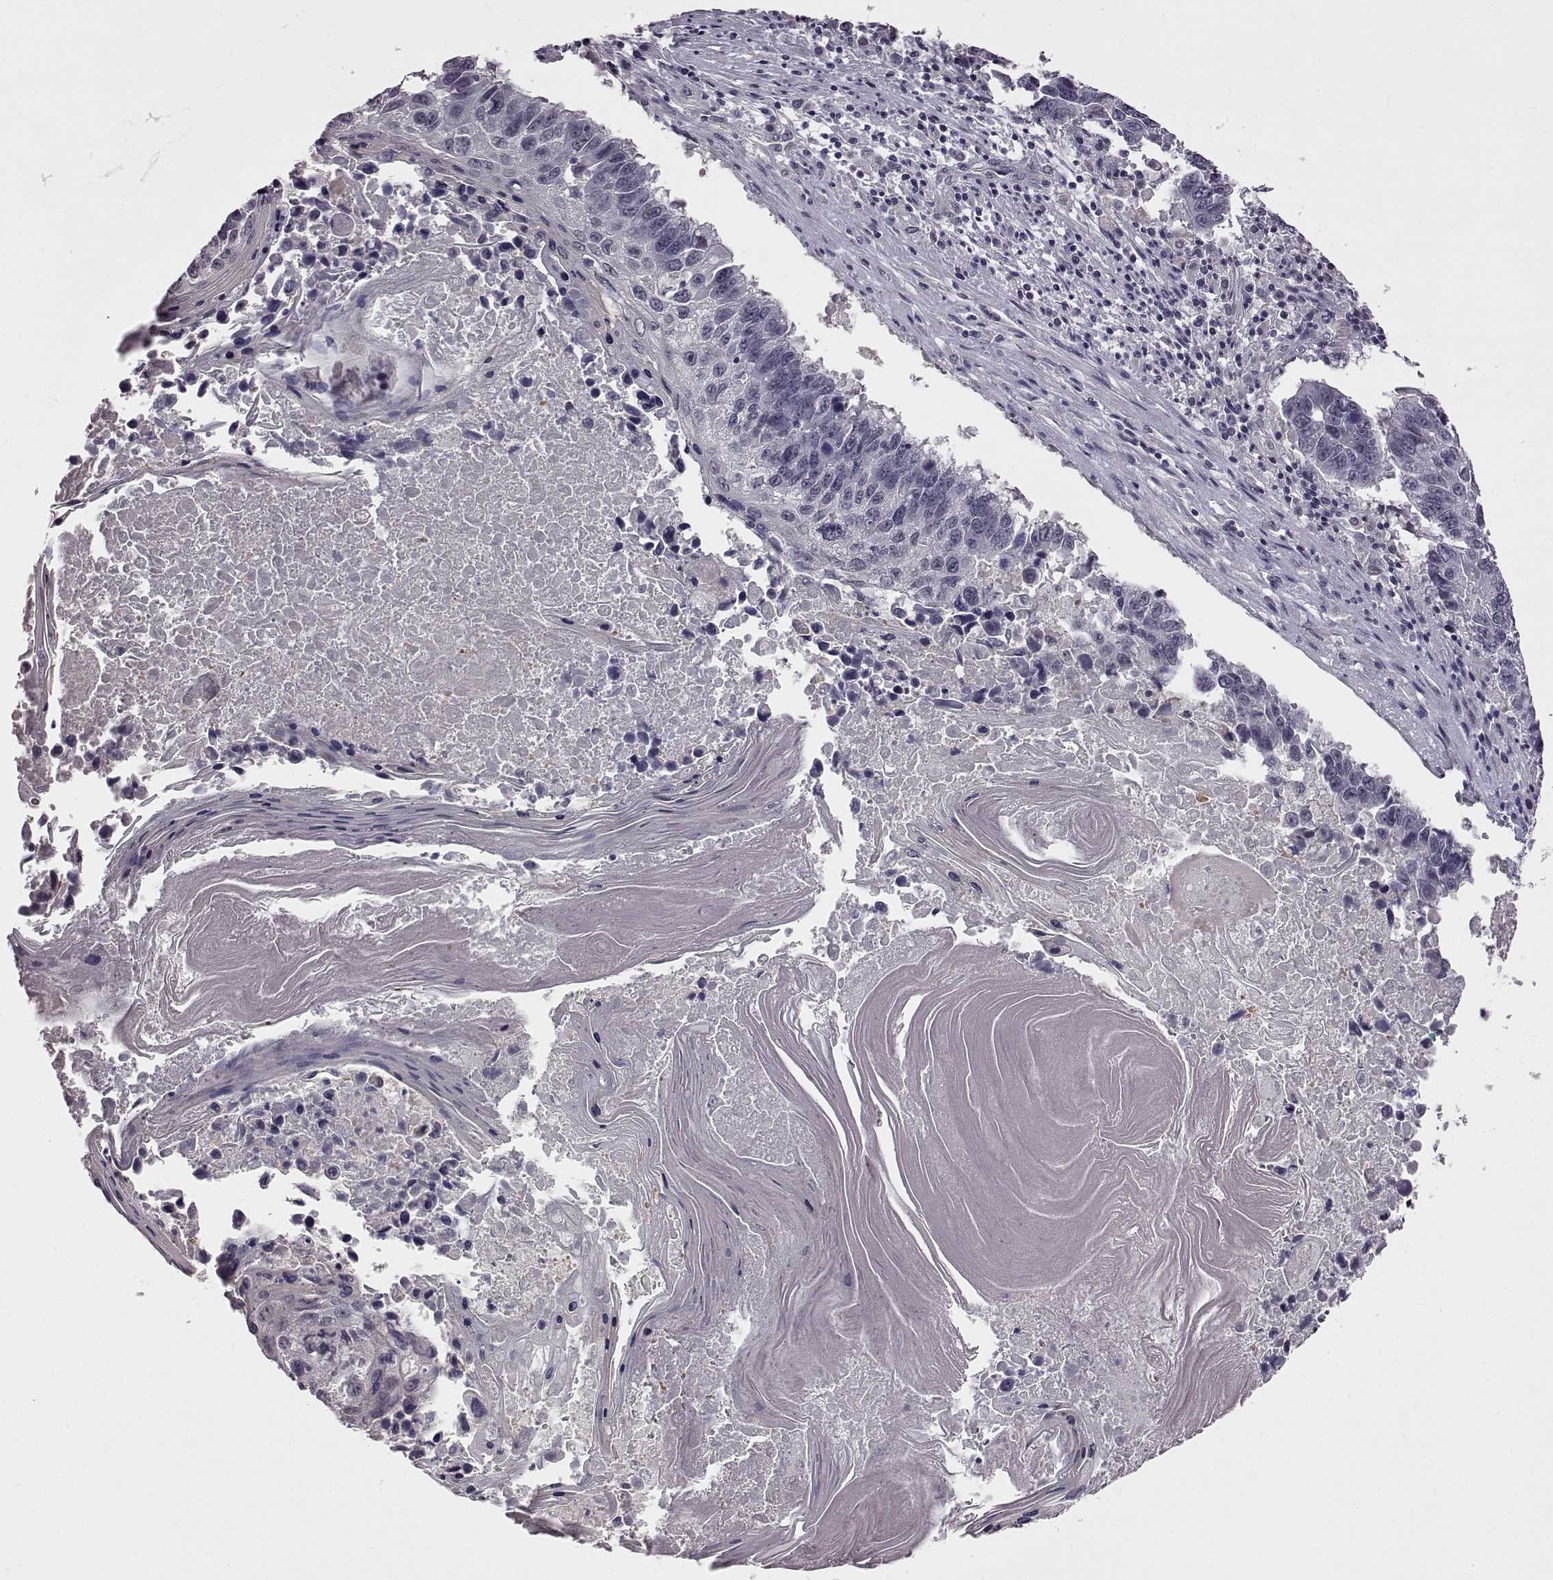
{"staining": {"intensity": "negative", "quantity": "none", "location": "none"}, "tissue": "lung cancer", "cell_type": "Tumor cells", "image_type": "cancer", "snomed": [{"axis": "morphology", "description": "Squamous cell carcinoma, NOS"}, {"axis": "topography", "description": "Lung"}], "caption": "Lung cancer (squamous cell carcinoma) was stained to show a protein in brown. There is no significant staining in tumor cells. (DAB (3,3'-diaminobenzidine) IHC with hematoxylin counter stain).", "gene": "C10orf62", "patient": {"sex": "male", "age": 73}}